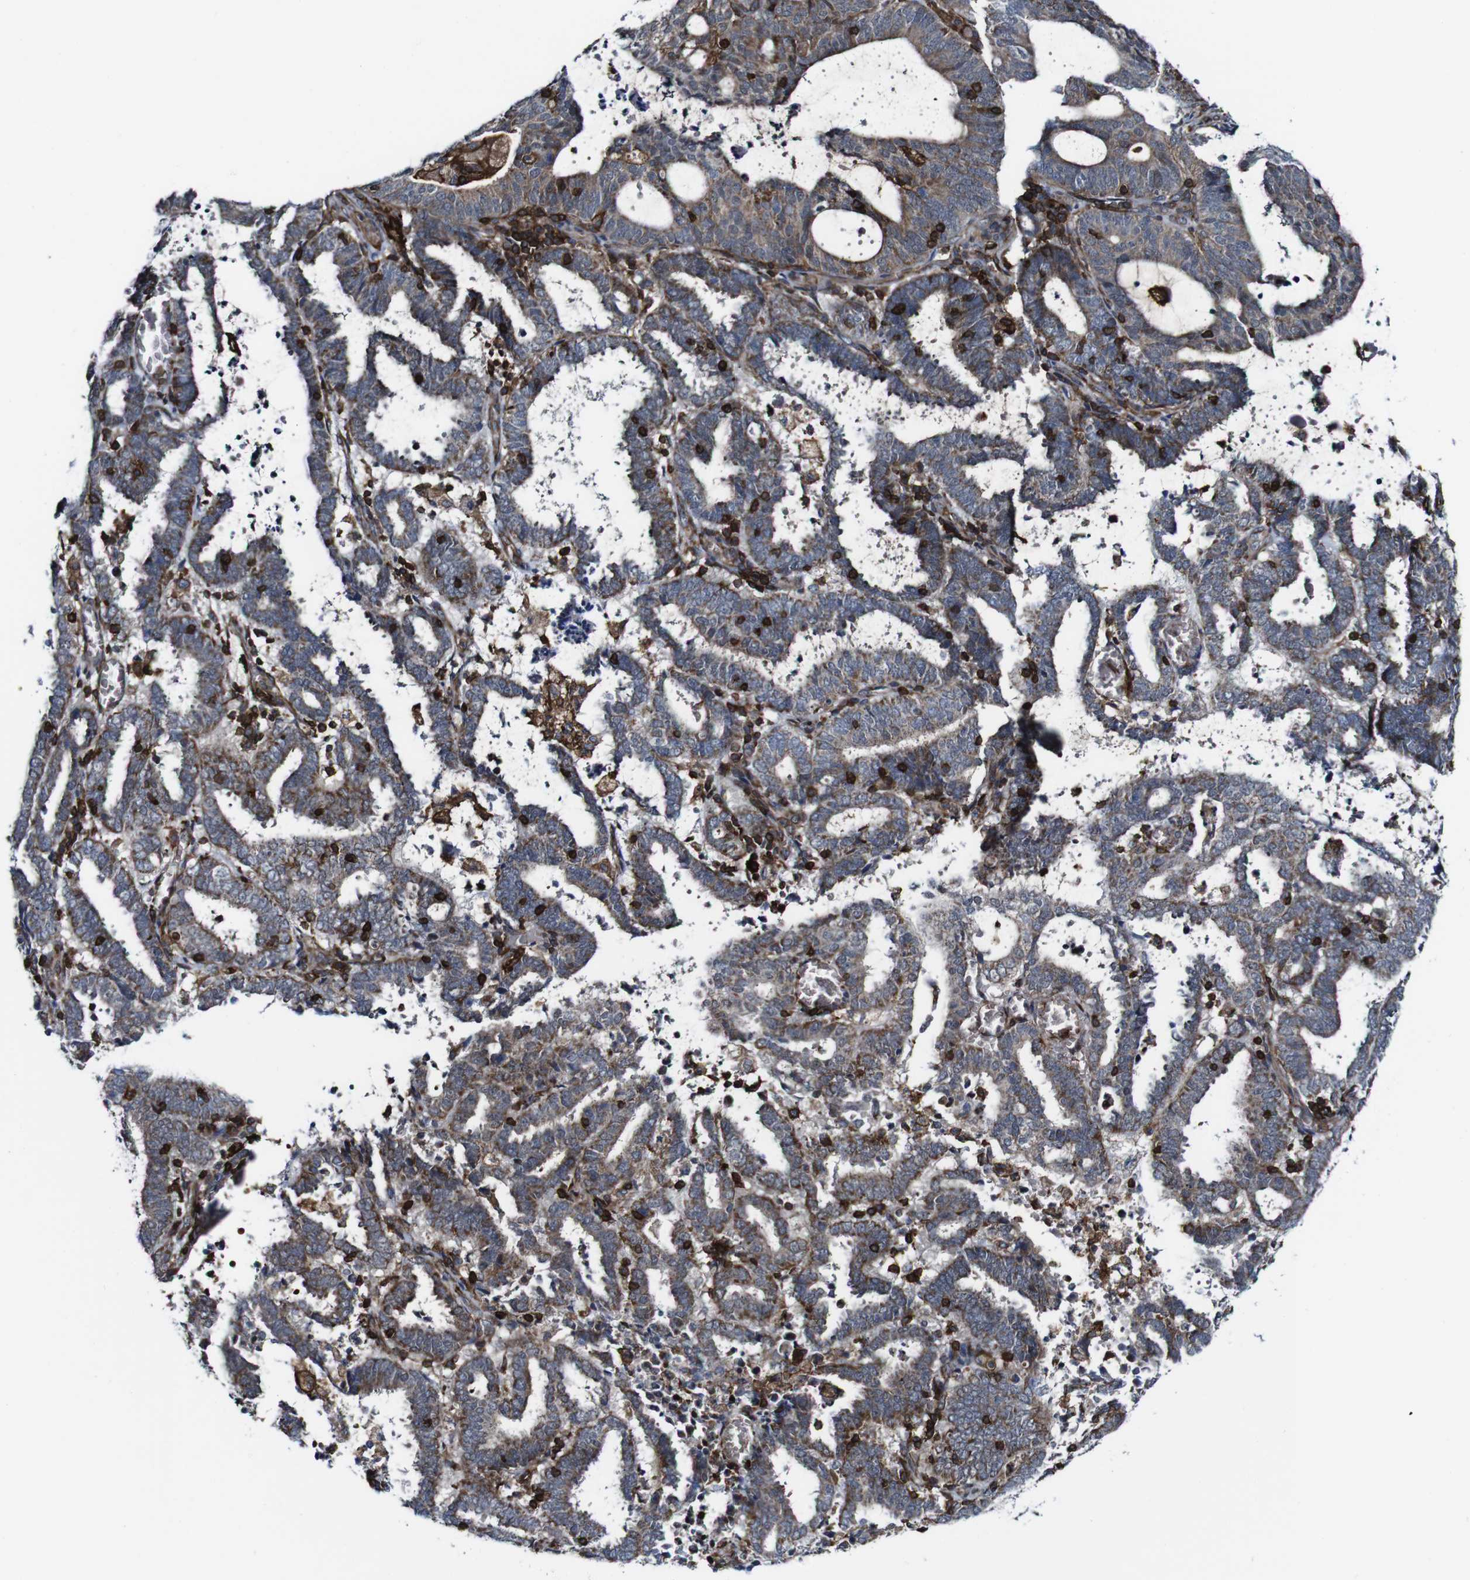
{"staining": {"intensity": "weak", "quantity": ">75%", "location": "cytoplasmic/membranous"}, "tissue": "endometrial cancer", "cell_type": "Tumor cells", "image_type": "cancer", "snomed": [{"axis": "morphology", "description": "Adenocarcinoma, NOS"}, {"axis": "topography", "description": "Uterus"}], "caption": "Immunohistochemistry histopathology image of endometrial cancer stained for a protein (brown), which reveals low levels of weak cytoplasmic/membranous staining in approximately >75% of tumor cells.", "gene": "JAK2", "patient": {"sex": "female", "age": 83}}